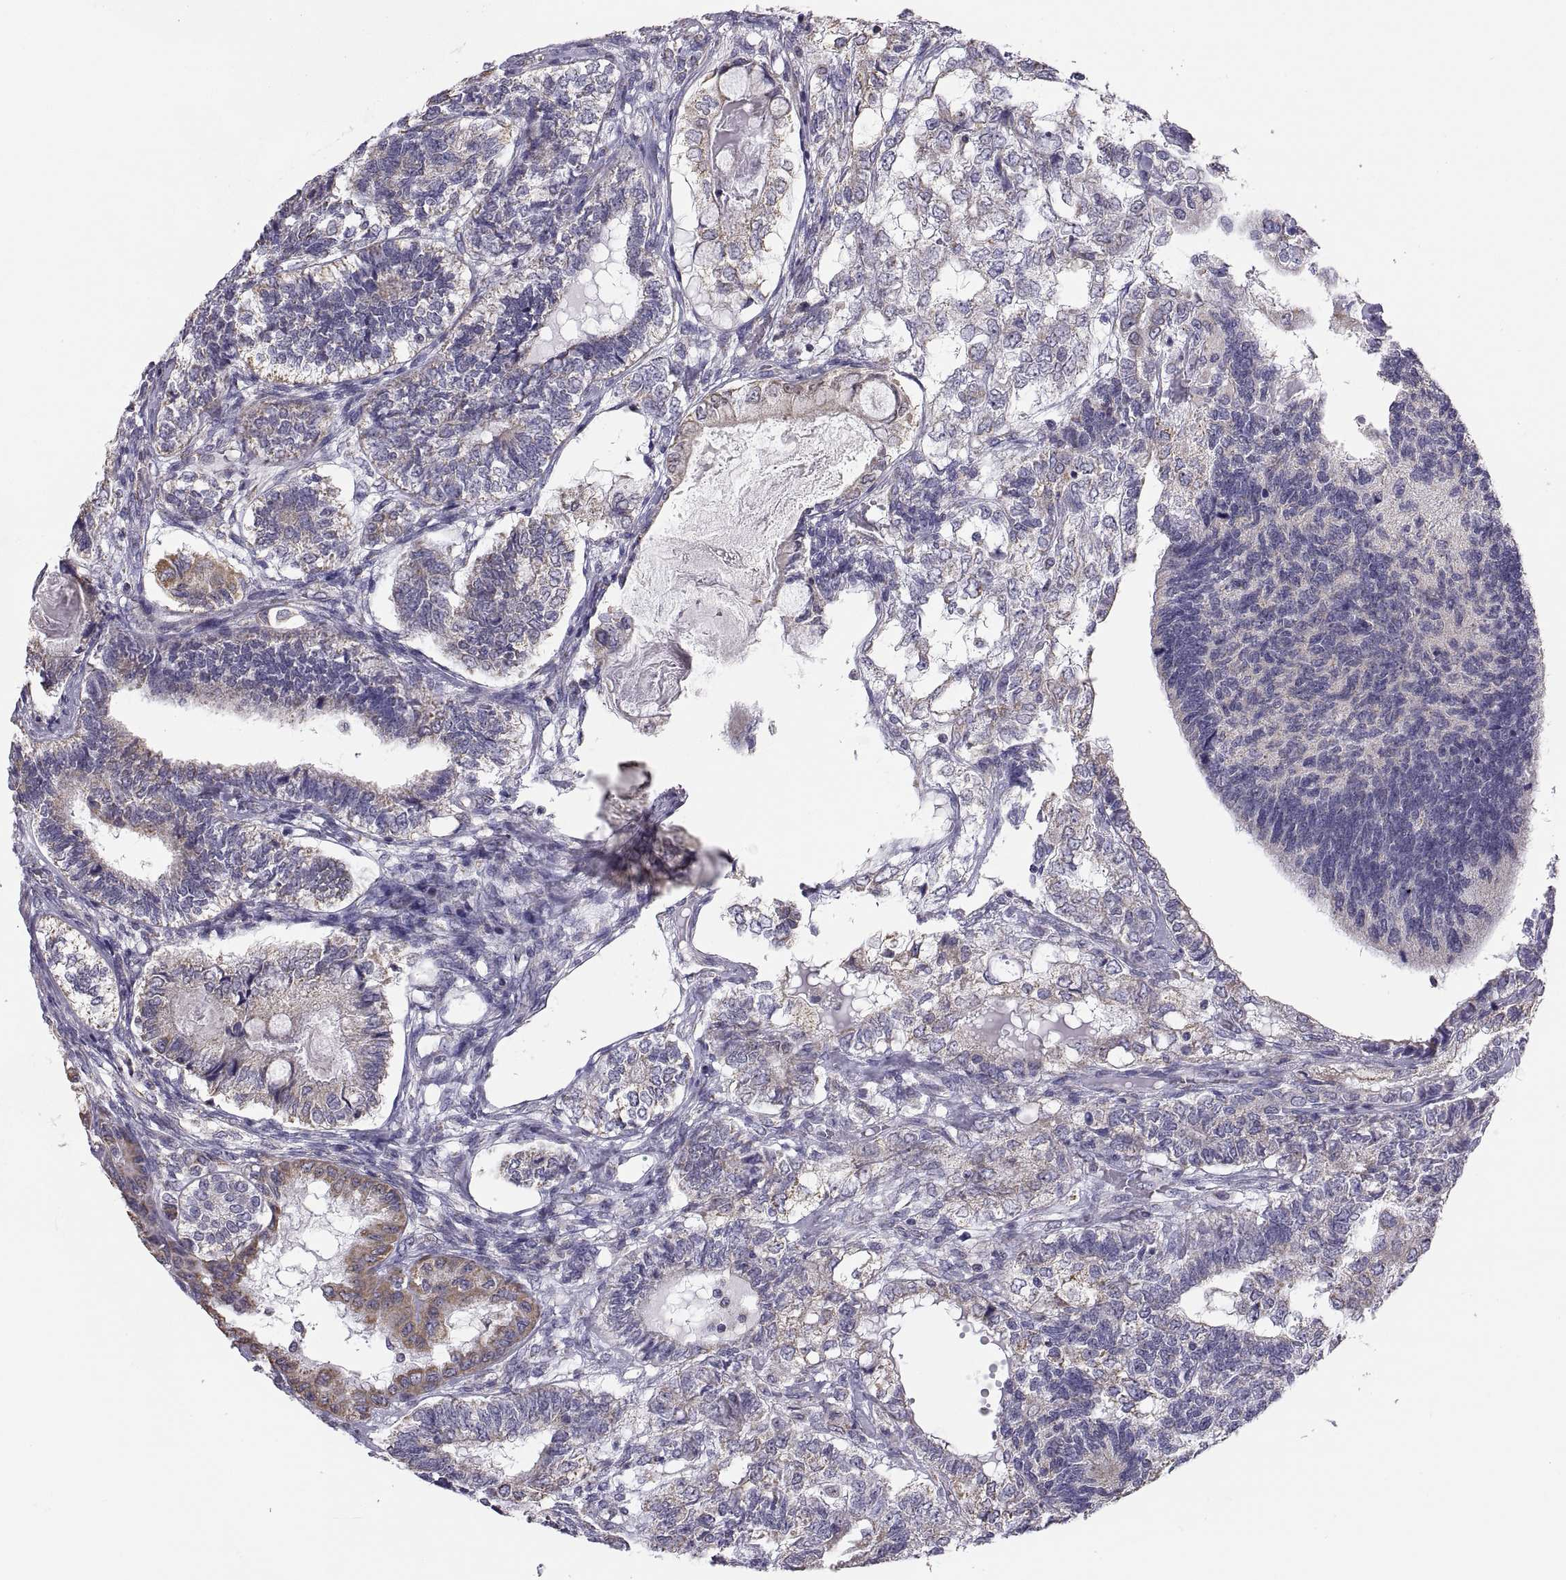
{"staining": {"intensity": "weak", "quantity": "<25%", "location": "cytoplasmic/membranous"}, "tissue": "testis cancer", "cell_type": "Tumor cells", "image_type": "cancer", "snomed": [{"axis": "morphology", "description": "Seminoma, NOS"}, {"axis": "morphology", "description": "Carcinoma, Embryonal, NOS"}, {"axis": "topography", "description": "Testis"}], "caption": "The immunohistochemistry (IHC) histopathology image has no significant expression in tumor cells of testis seminoma tissue.", "gene": "TNNC1", "patient": {"sex": "male", "age": 41}}